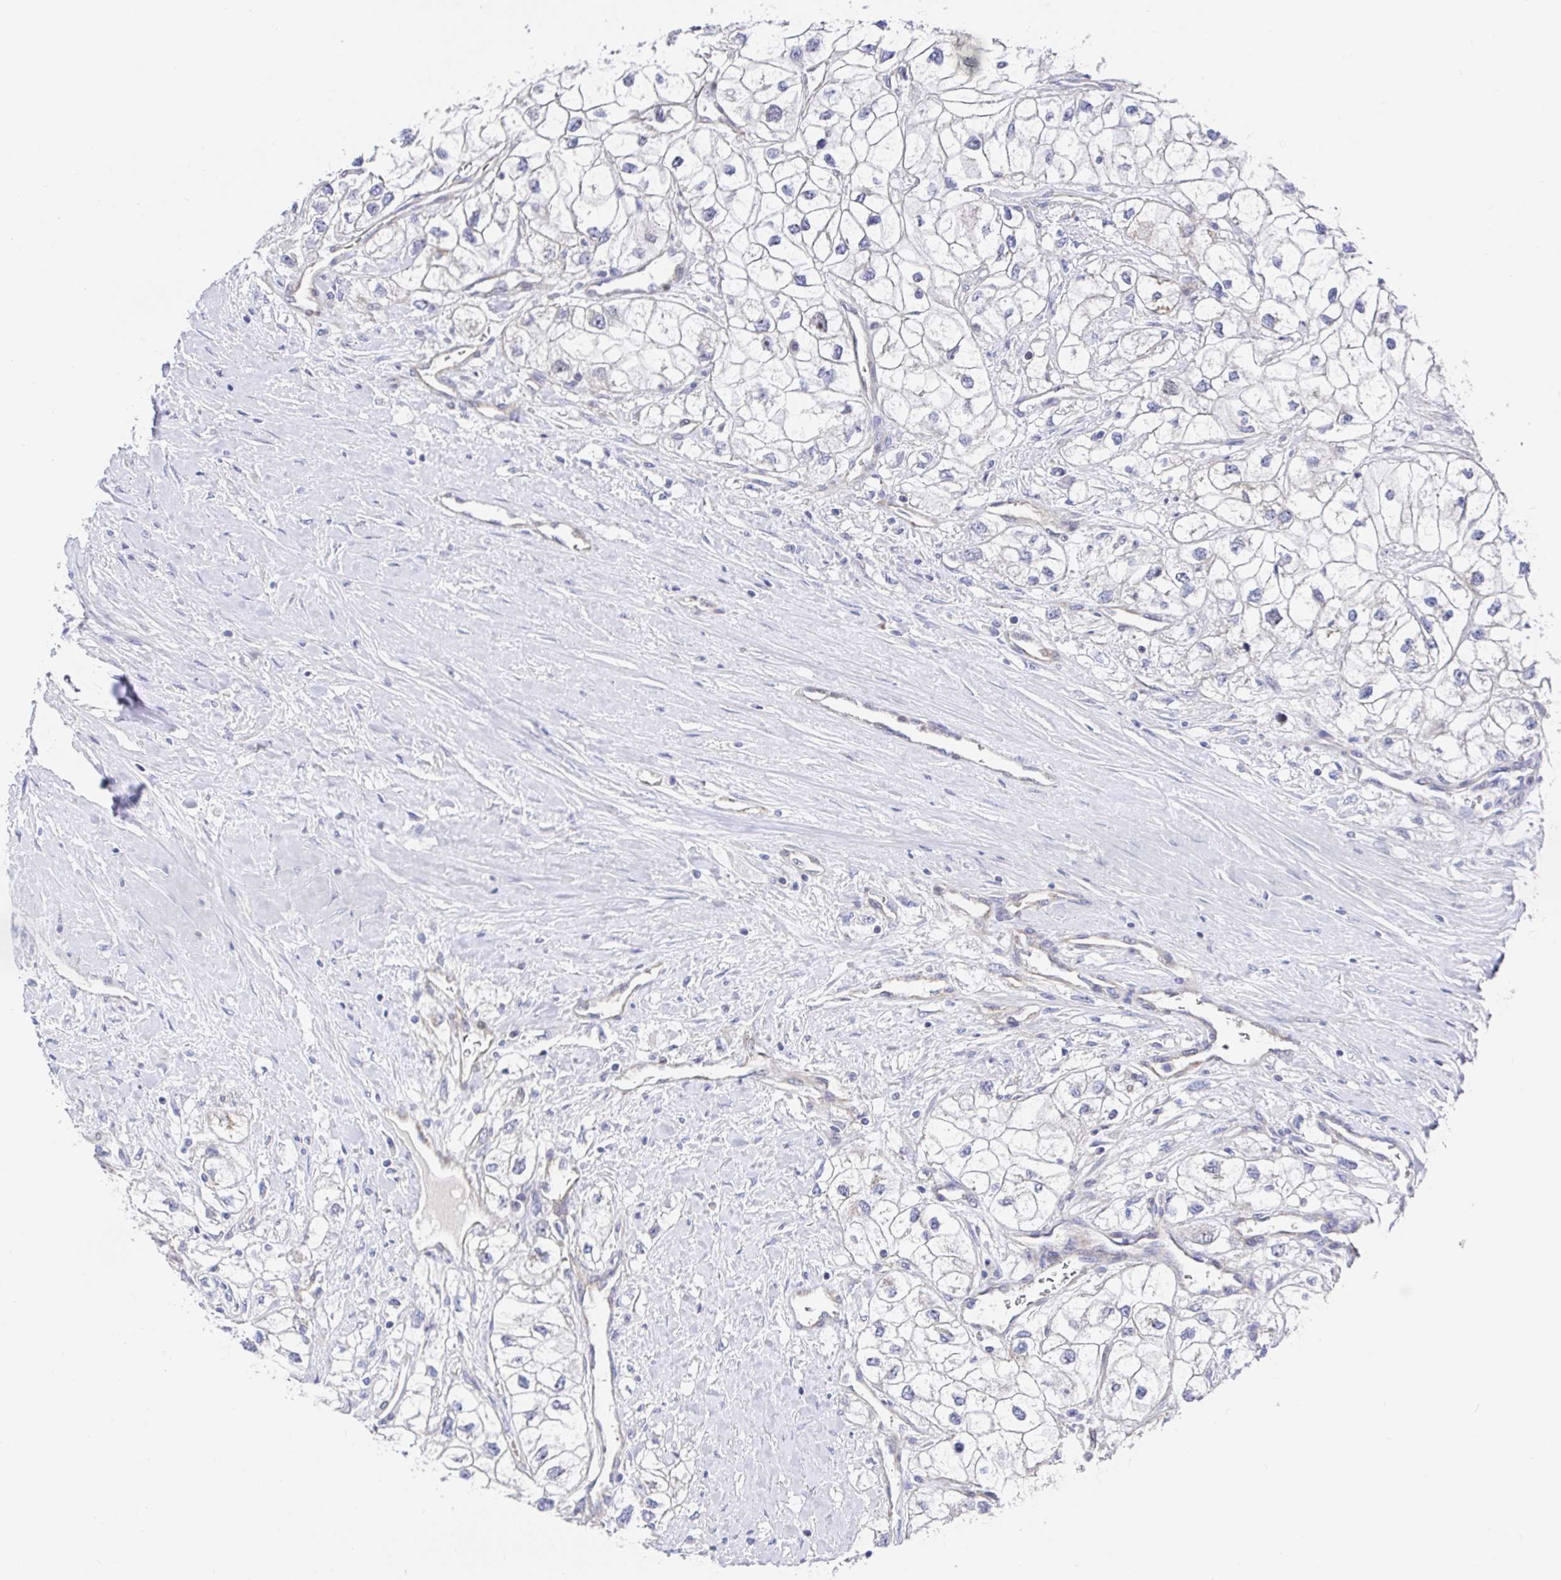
{"staining": {"intensity": "weak", "quantity": "<25%", "location": "nuclear"}, "tissue": "renal cancer", "cell_type": "Tumor cells", "image_type": "cancer", "snomed": [{"axis": "morphology", "description": "Adenocarcinoma, NOS"}, {"axis": "topography", "description": "Kidney"}], "caption": "The IHC histopathology image has no significant positivity in tumor cells of renal cancer tissue. The staining was performed using DAB (3,3'-diaminobenzidine) to visualize the protein expression in brown, while the nuclei were stained in blue with hematoxylin (Magnification: 20x).", "gene": "TIMELESS", "patient": {"sex": "male", "age": 59}}